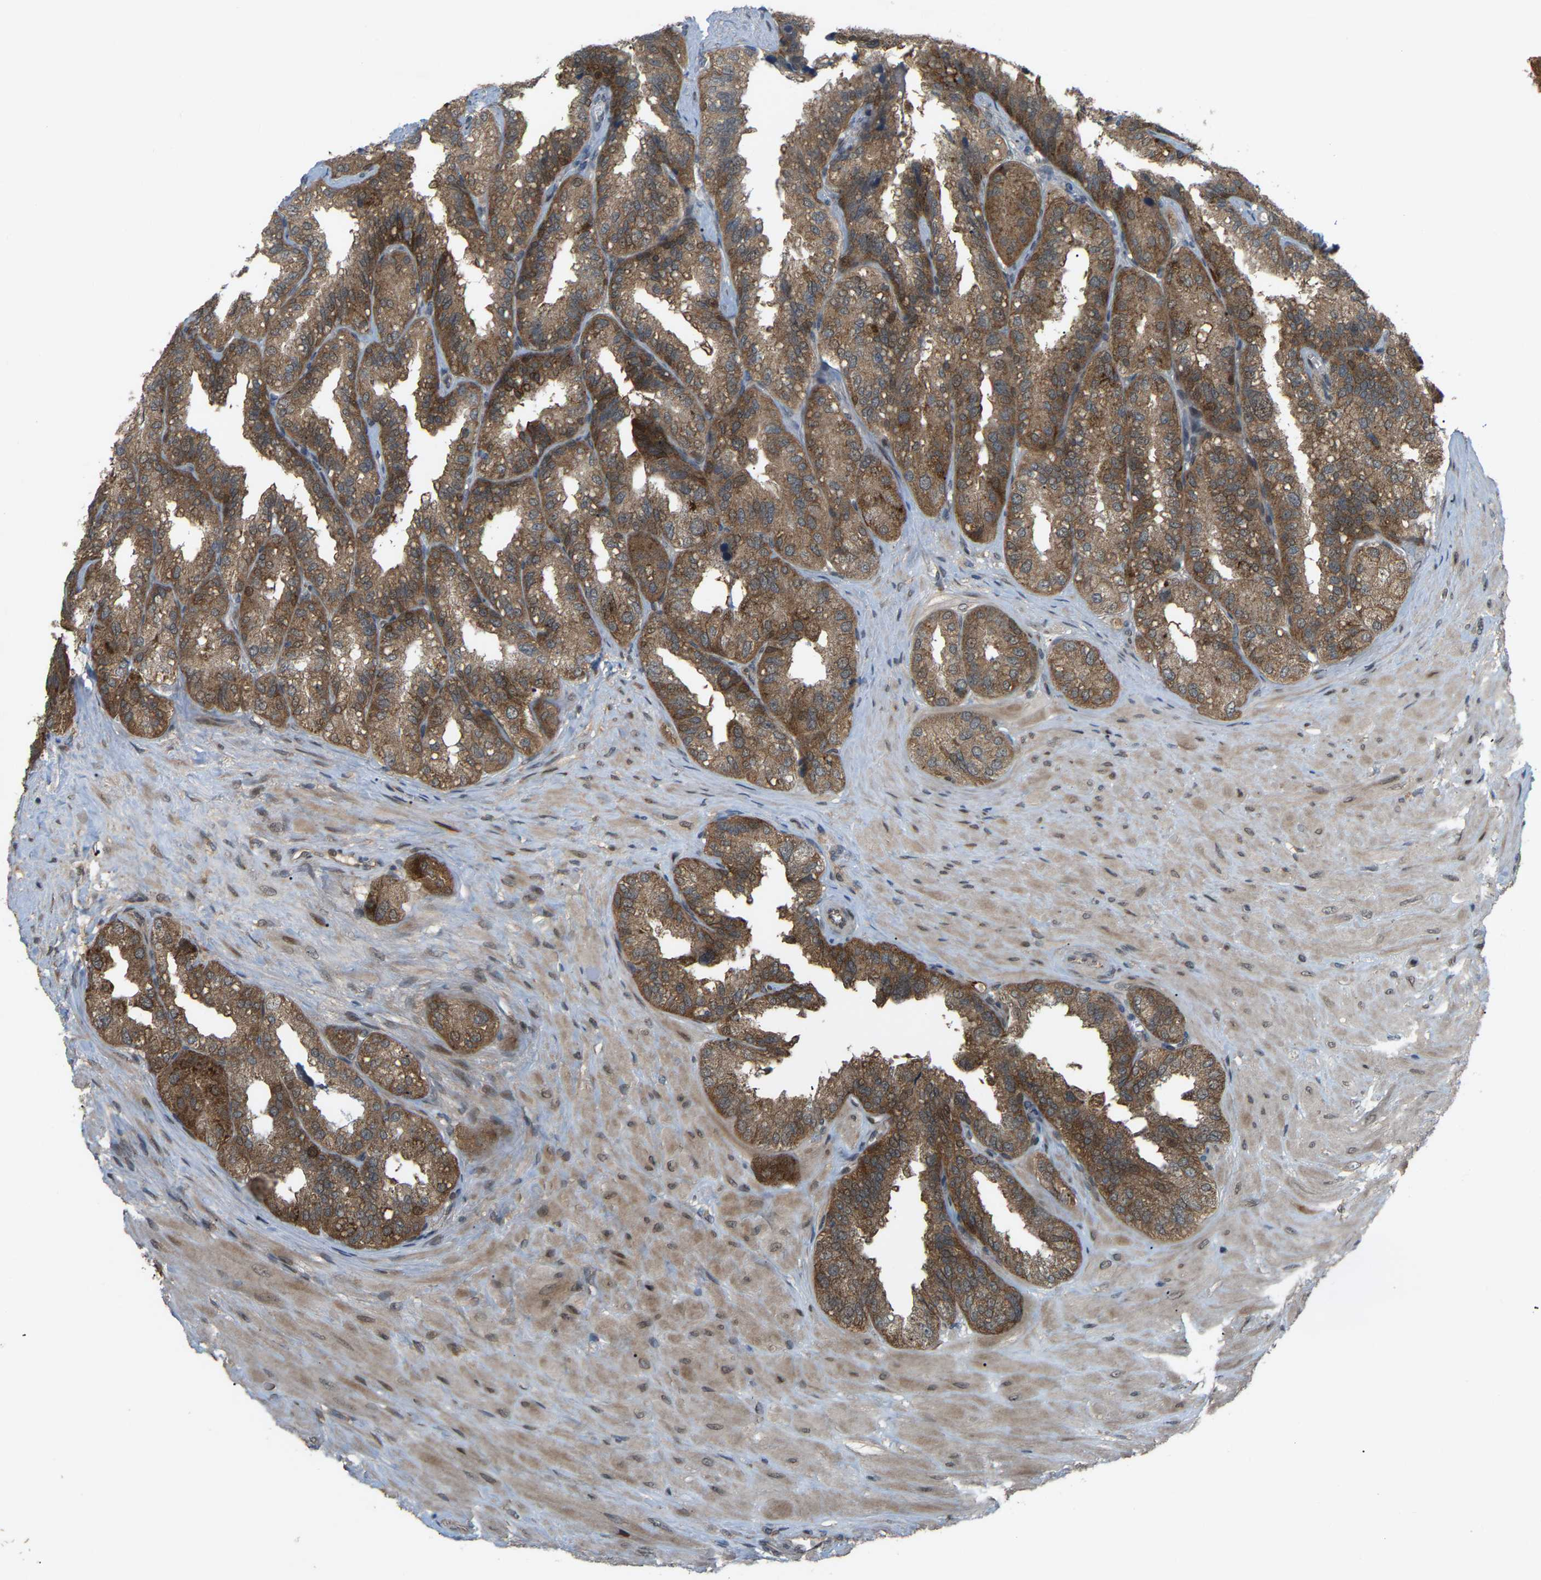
{"staining": {"intensity": "moderate", "quantity": ">75%", "location": "cytoplasmic/membranous"}, "tissue": "seminal vesicle", "cell_type": "Glandular cells", "image_type": "normal", "snomed": [{"axis": "morphology", "description": "Normal tissue, NOS"}, {"axis": "topography", "description": "Prostate"}, {"axis": "topography", "description": "Seminal veicle"}], "caption": "Seminal vesicle stained with DAB (3,3'-diaminobenzidine) immunohistochemistry reveals medium levels of moderate cytoplasmic/membranous expression in about >75% of glandular cells.", "gene": "CROT", "patient": {"sex": "male", "age": 51}}